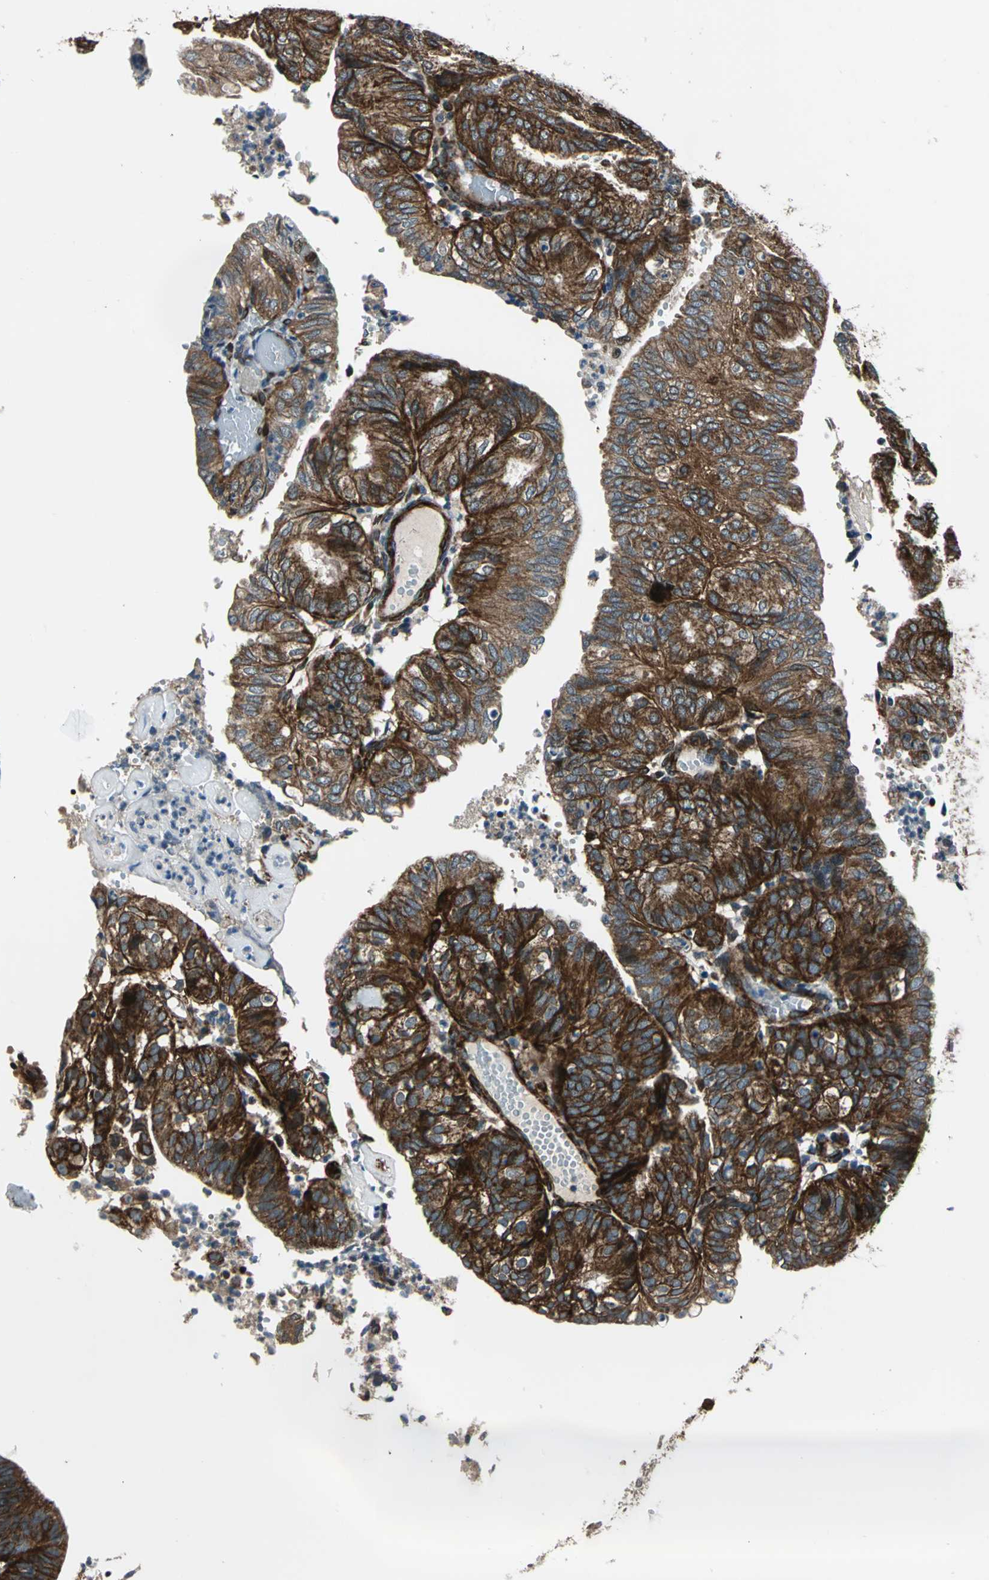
{"staining": {"intensity": "strong", "quantity": ">75%", "location": "cytoplasmic/membranous"}, "tissue": "endometrial cancer", "cell_type": "Tumor cells", "image_type": "cancer", "snomed": [{"axis": "morphology", "description": "Adenocarcinoma, NOS"}, {"axis": "topography", "description": "Uterus"}], "caption": "The micrograph shows staining of endometrial cancer (adenocarcinoma), revealing strong cytoplasmic/membranous protein expression (brown color) within tumor cells. The staining was performed using DAB (3,3'-diaminobenzidine) to visualize the protein expression in brown, while the nuclei were stained in blue with hematoxylin (Magnification: 20x).", "gene": "EXD2", "patient": {"sex": "female", "age": 60}}